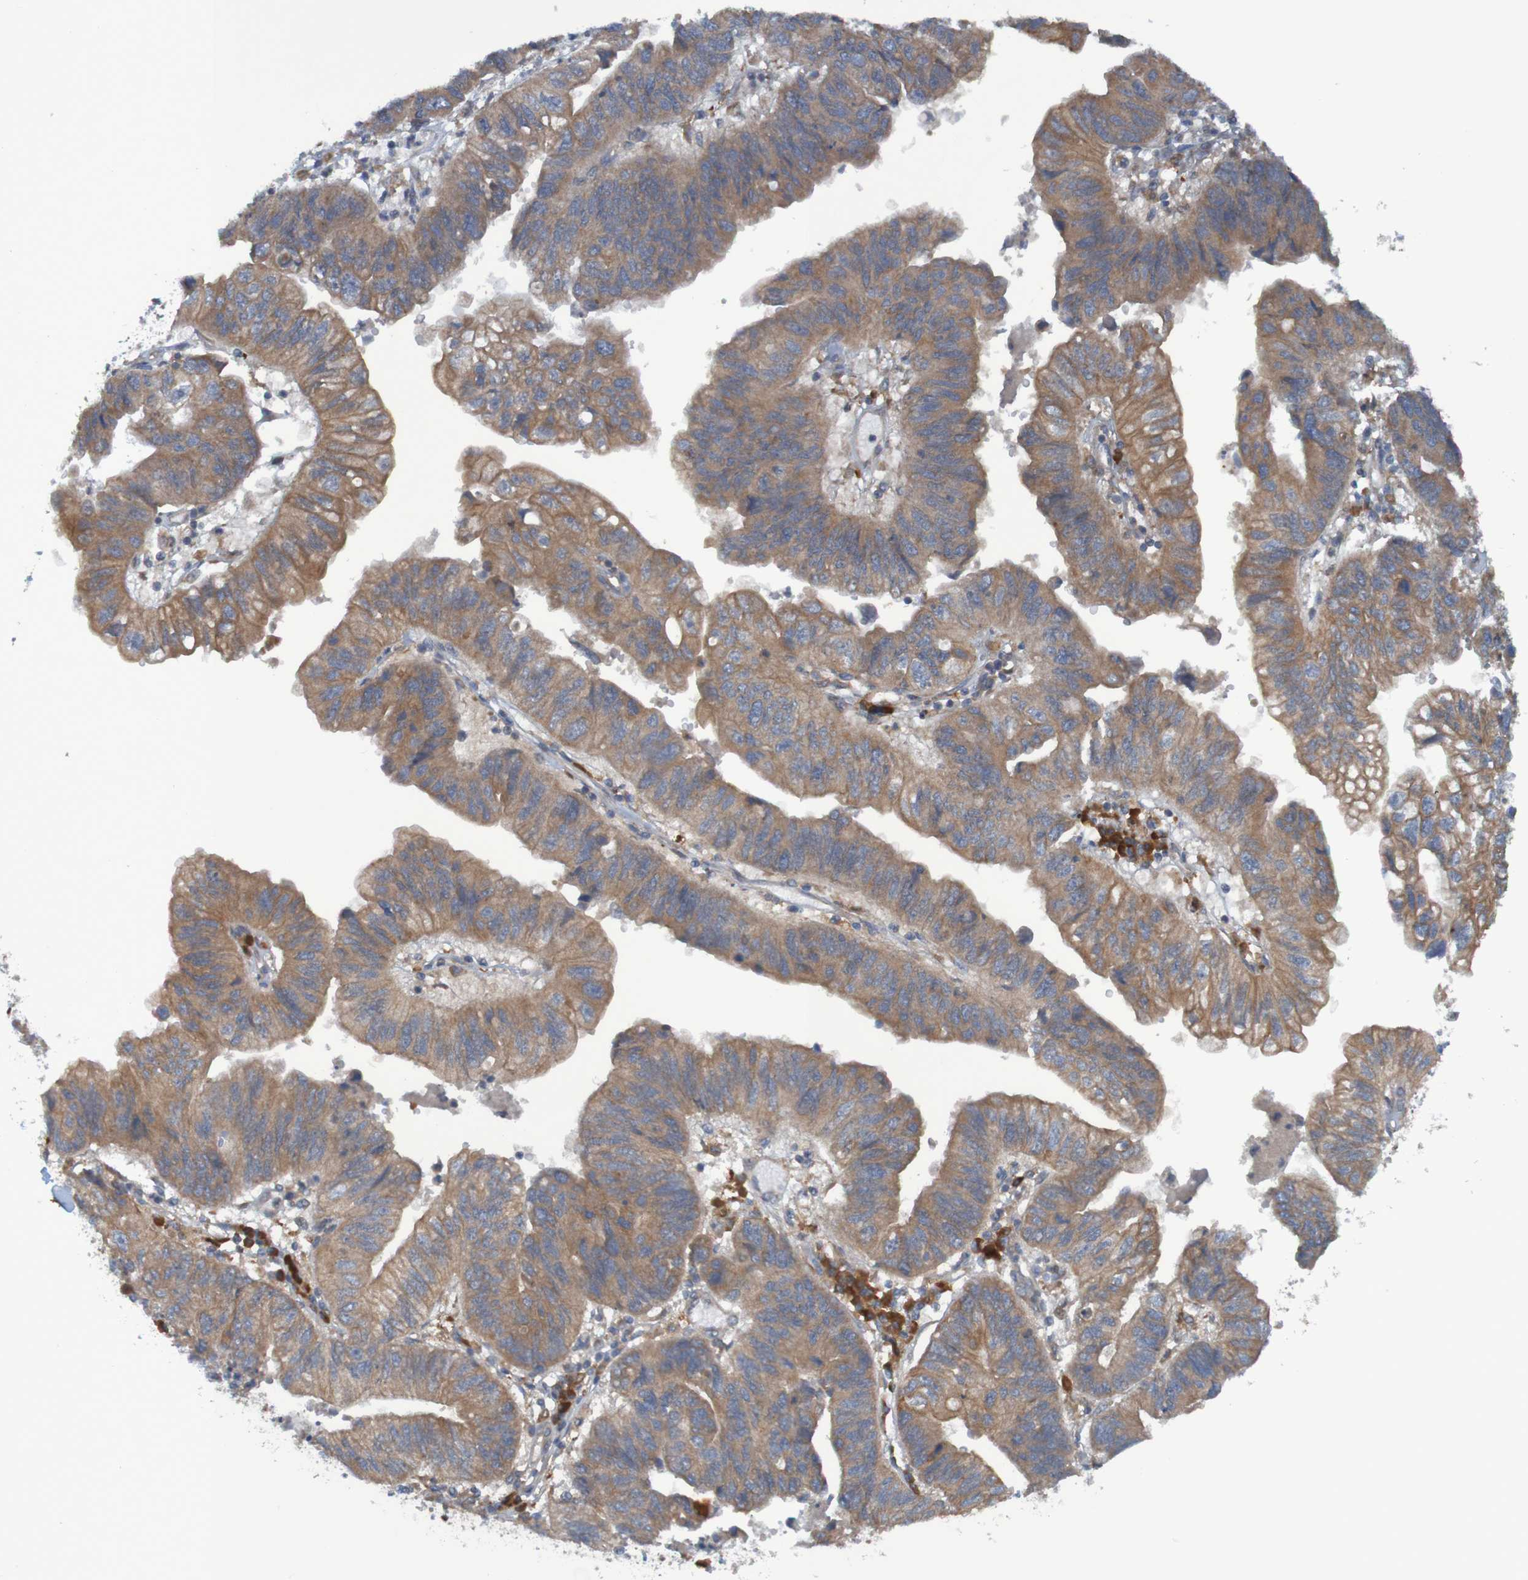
{"staining": {"intensity": "moderate", "quantity": ">75%", "location": "cytoplasmic/membranous"}, "tissue": "stomach cancer", "cell_type": "Tumor cells", "image_type": "cancer", "snomed": [{"axis": "morphology", "description": "Adenocarcinoma, NOS"}, {"axis": "topography", "description": "Stomach"}], "caption": "A brown stain highlights moderate cytoplasmic/membranous staining of a protein in human stomach cancer (adenocarcinoma) tumor cells.", "gene": "DNAJC4", "patient": {"sex": "male", "age": 59}}